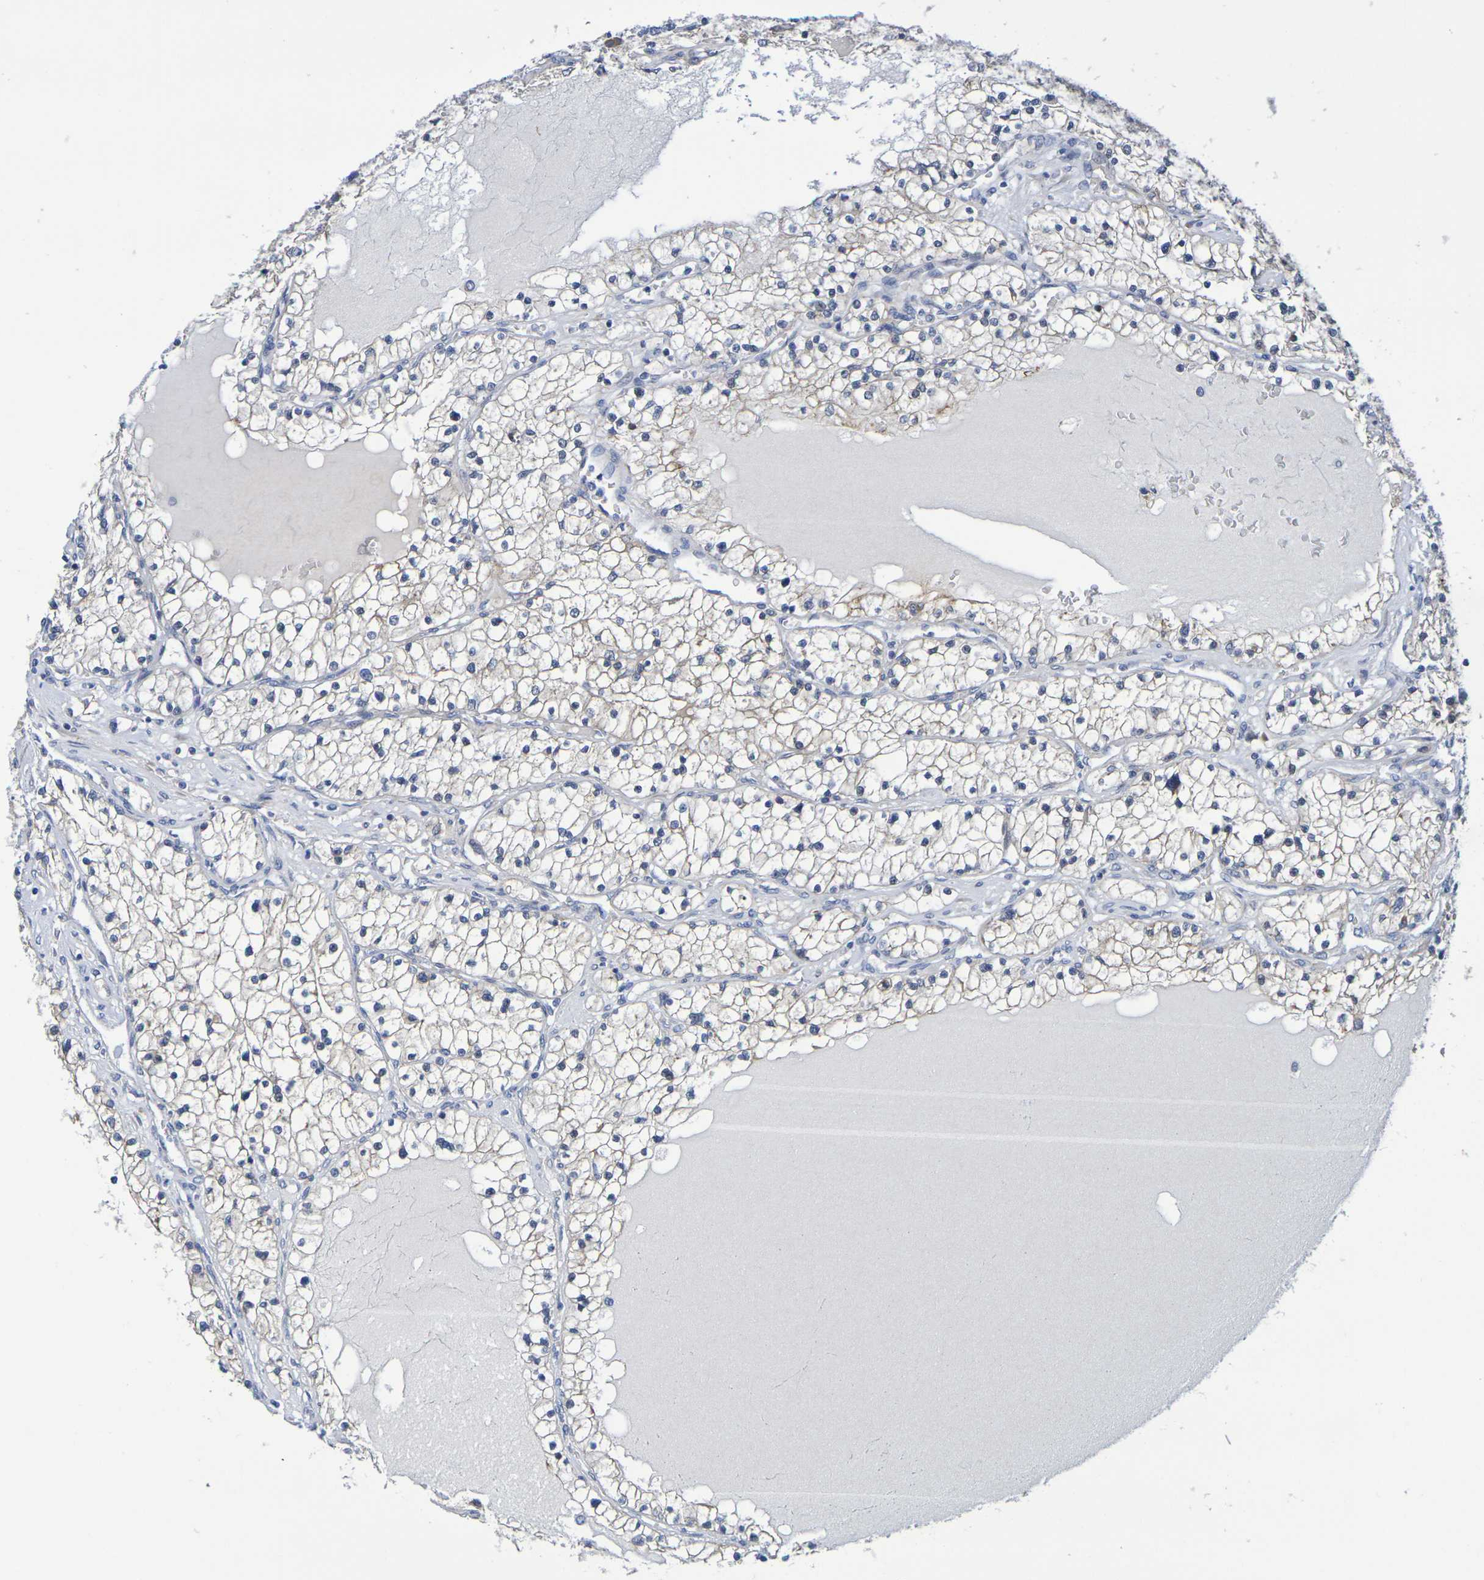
{"staining": {"intensity": "weak", "quantity": "<25%", "location": "cytoplasmic/membranous"}, "tissue": "renal cancer", "cell_type": "Tumor cells", "image_type": "cancer", "snomed": [{"axis": "morphology", "description": "Adenocarcinoma, NOS"}, {"axis": "topography", "description": "Kidney"}], "caption": "Tumor cells show no significant protein expression in adenocarcinoma (renal).", "gene": "SDC4", "patient": {"sex": "male", "age": 68}}